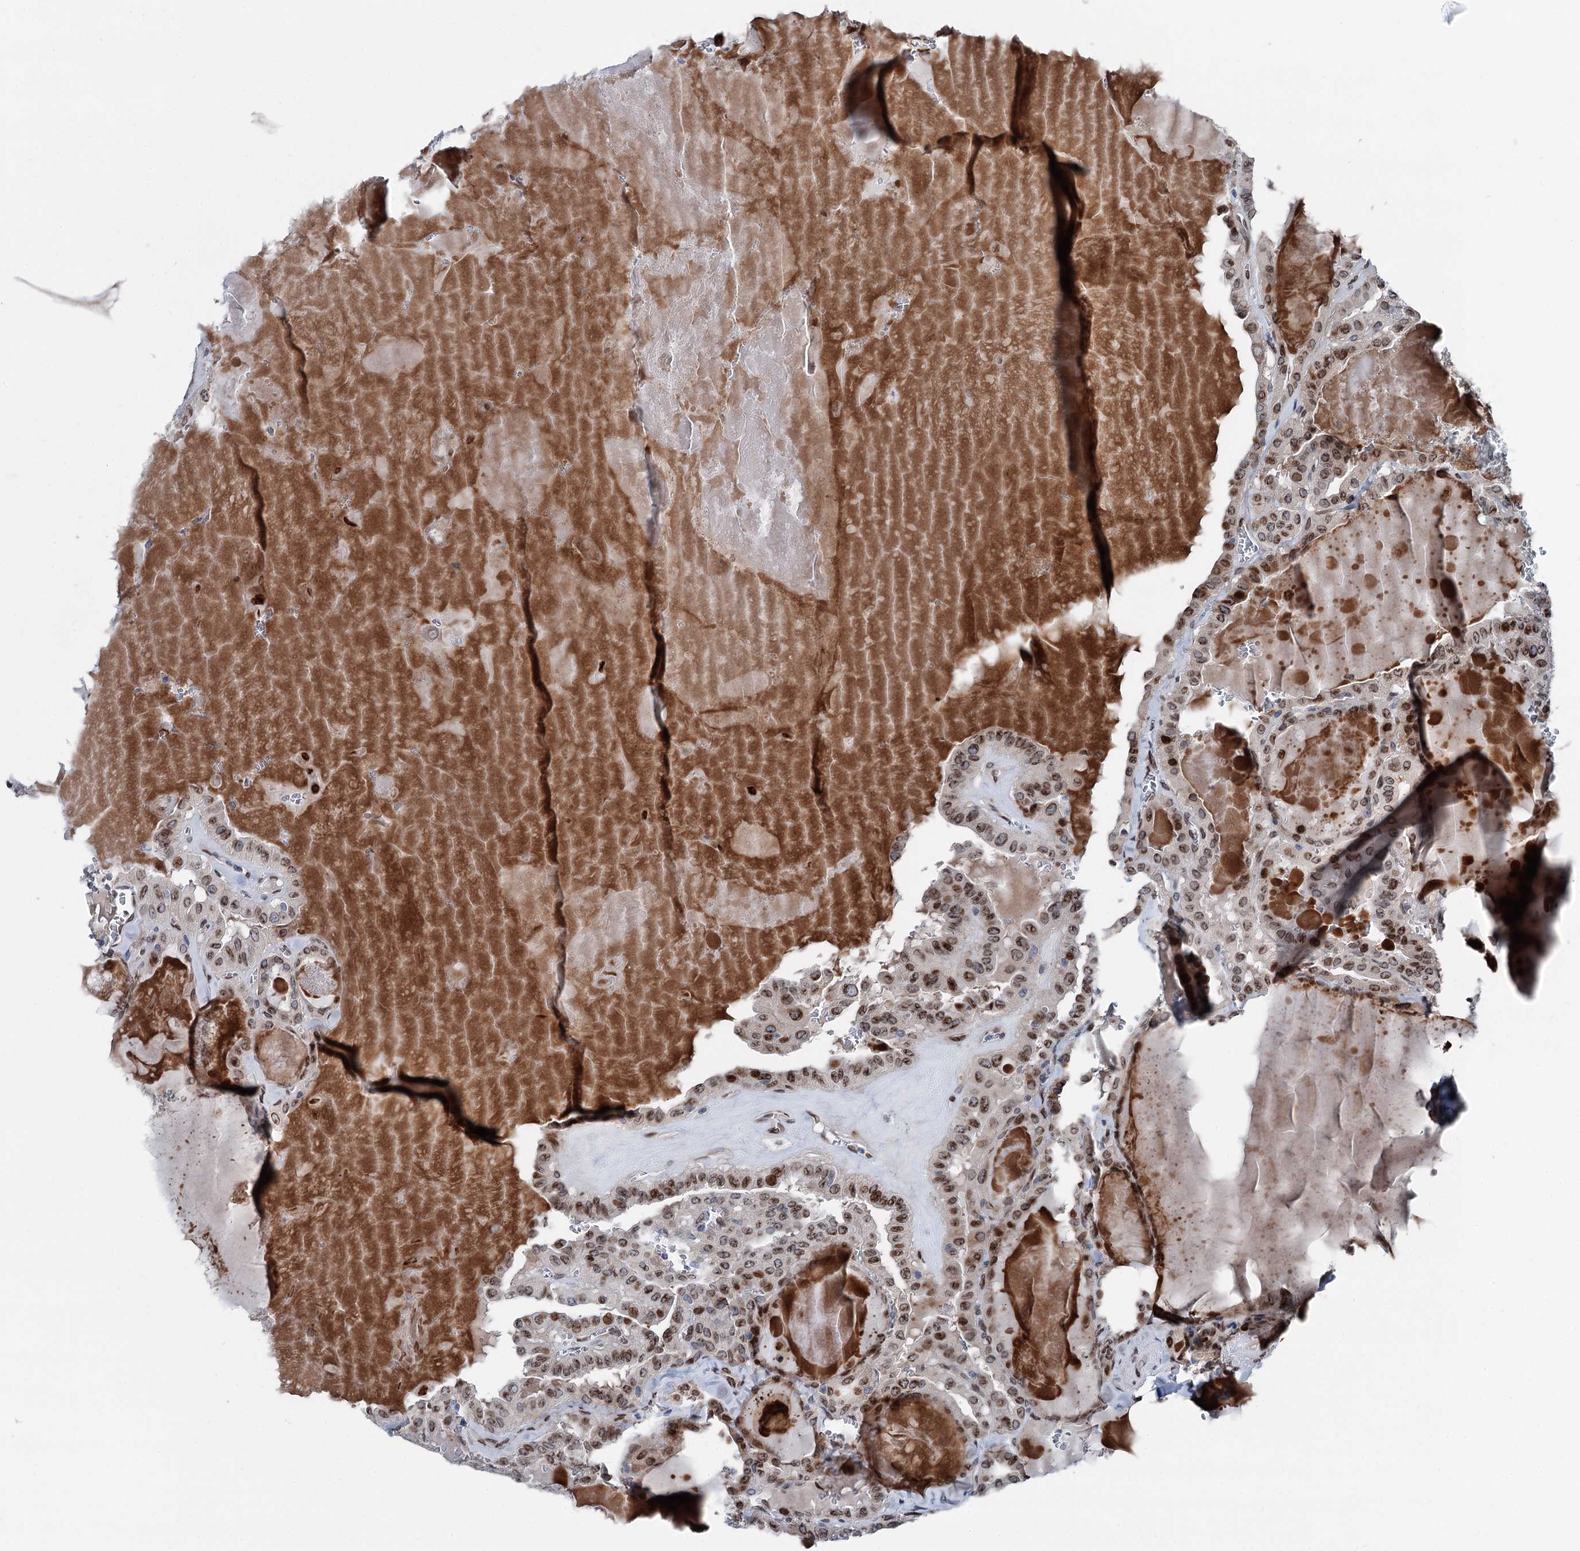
{"staining": {"intensity": "moderate", "quantity": ">75%", "location": "cytoplasmic/membranous,nuclear"}, "tissue": "thyroid cancer", "cell_type": "Tumor cells", "image_type": "cancer", "snomed": [{"axis": "morphology", "description": "Papillary adenocarcinoma, NOS"}, {"axis": "topography", "description": "Thyroid gland"}], "caption": "Immunohistochemistry of thyroid cancer shows medium levels of moderate cytoplasmic/membranous and nuclear staining in about >75% of tumor cells.", "gene": "MRPL14", "patient": {"sex": "male", "age": 52}}